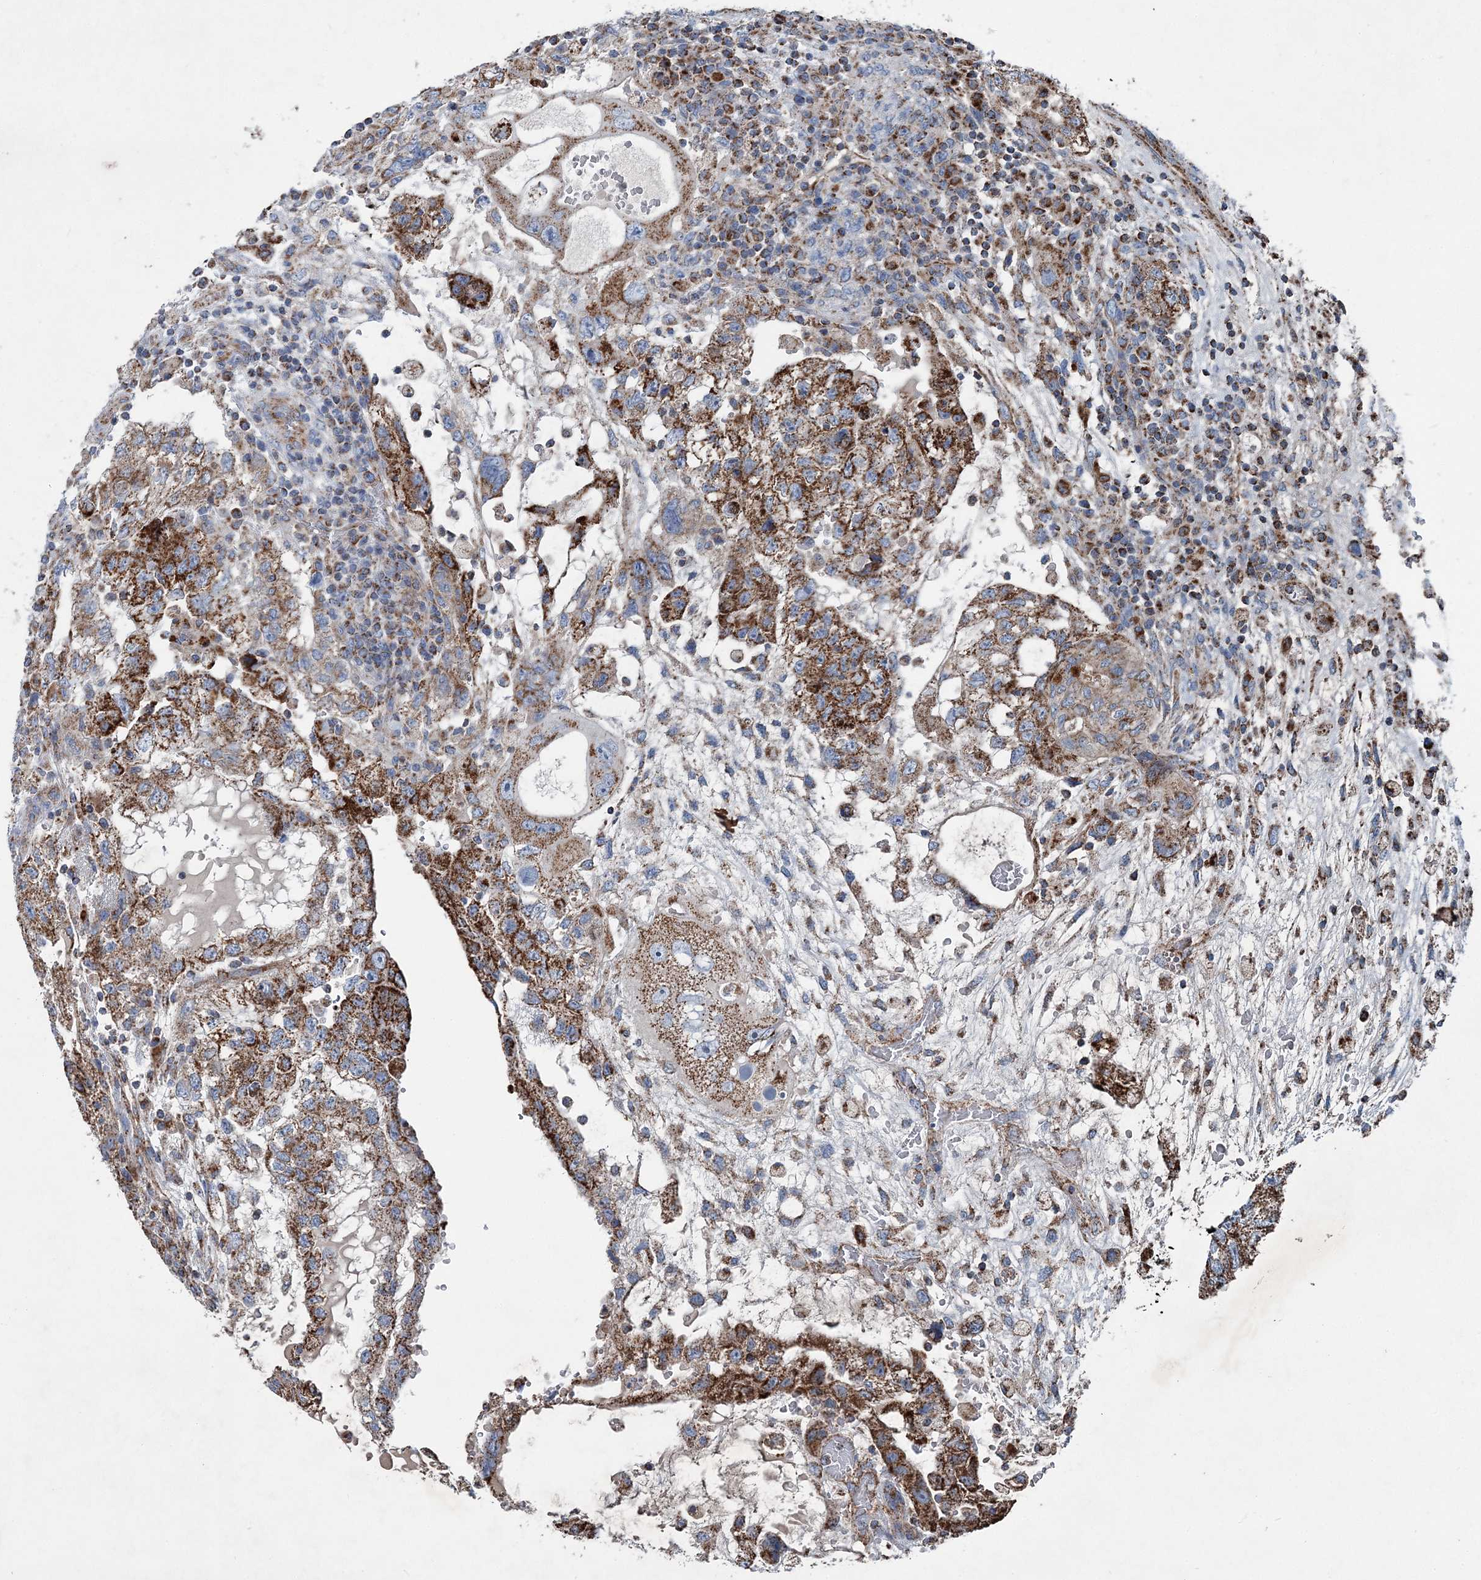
{"staining": {"intensity": "moderate", "quantity": ">75%", "location": "cytoplasmic/membranous"}, "tissue": "testis cancer", "cell_type": "Tumor cells", "image_type": "cancer", "snomed": [{"axis": "morphology", "description": "Carcinoma, Embryonal, NOS"}, {"axis": "topography", "description": "Testis"}], "caption": "An image showing moderate cytoplasmic/membranous expression in about >75% of tumor cells in testis cancer (embryonal carcinoma), as visualized by brown immunohistochemical staining.", "gene": "SPAG16", "patient": {"sex": "male", "age": 36}}